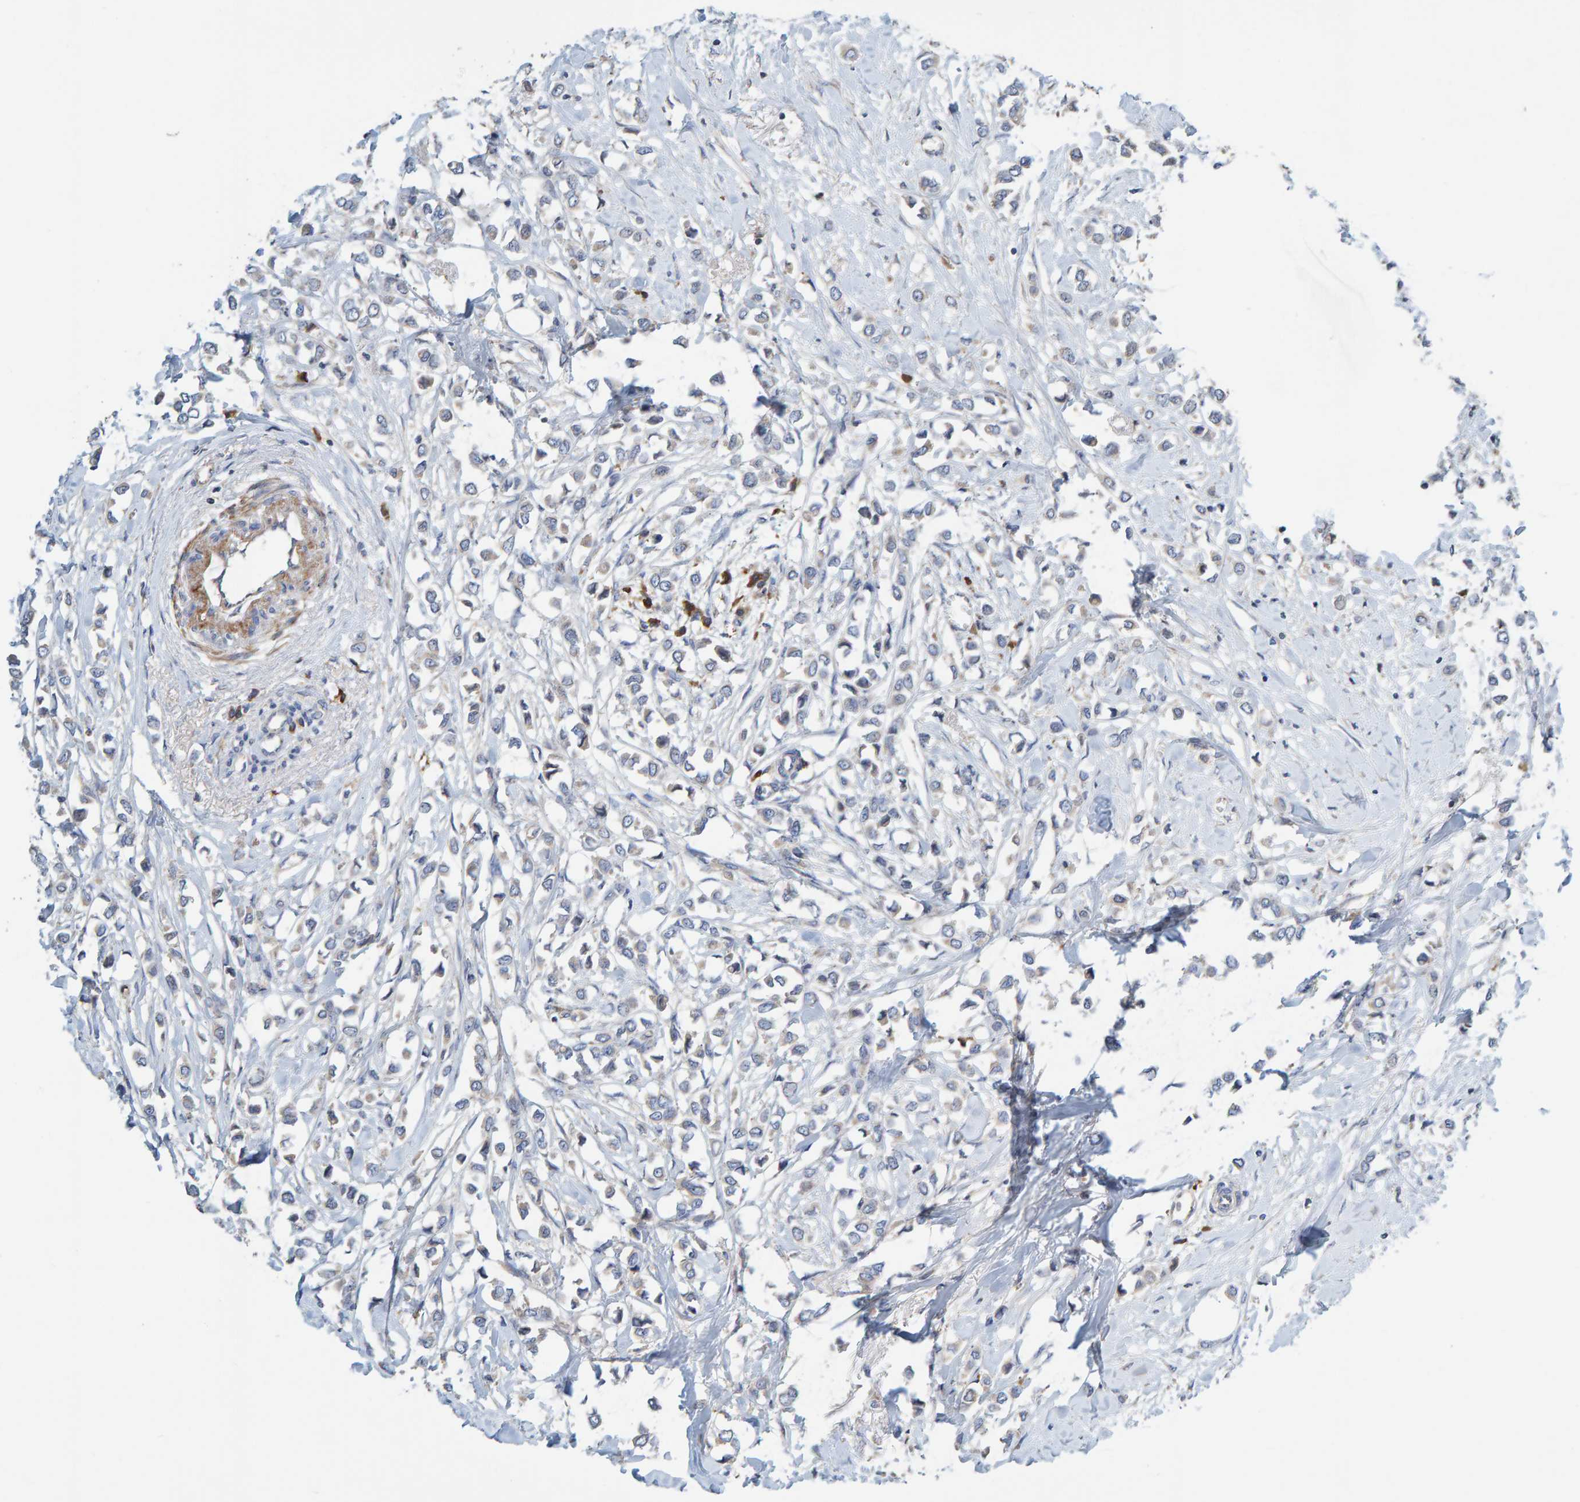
{"staining": {"intensity": "weak", "quantity": "<25%", "location": "cytoplasmic/membranous"}, "tissue": "breast cancer", "cell_type": "Tumor cells", "image_type": "cancer", "snomed": [{"axis": "morphology", "description": "Lobular carcinoma"}, {"axis": "topography", "description": "Breast"}], "caption": "Micrograph shows no significant protein staining in tumor cells of lobular carcinoma (breast).", "gene": "KIAA0753", "patient": {"sex": "female", "age": 51}}